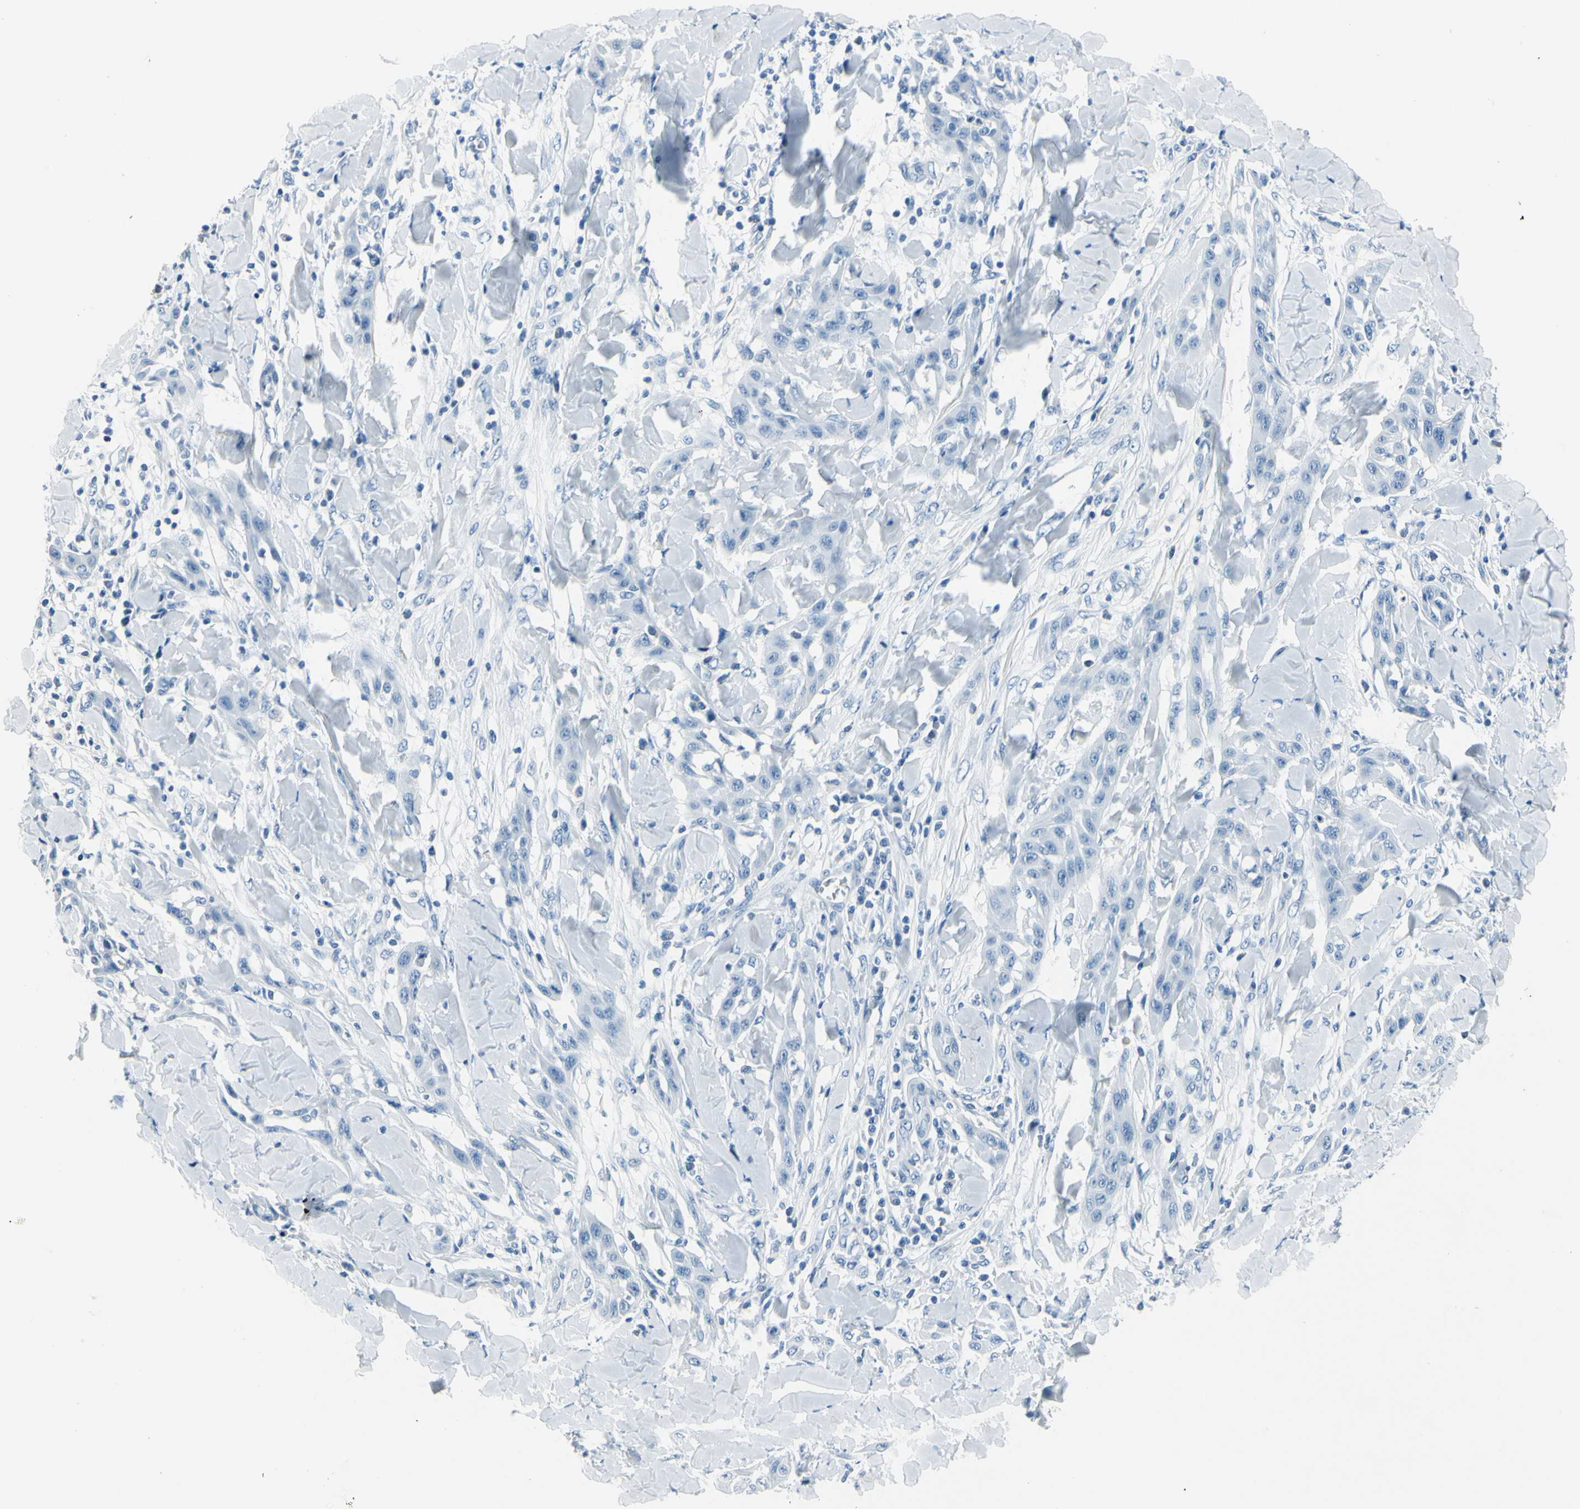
{"staining": {"intensity": "negative", "quantity": "none", "location": "none"}, "tissue": "skin cancer", "cell_type": "Tumor cells", "image_type": "cancer", "snomed": [{"axis": "morphology", "description": "Squamous cell carcinoma, NOS"}, {"axis": "topography", "description": "Skin"}], "caption": "IHC histopathology image of neoplastic tissue: skin squamous cell carcinoma stained with DAB (3,3'-diaminobenzidine) demonstrates no significant protein positivity in tumor cells.", "gene": "CDH15", "patient": {"sex": "male", "age": 24}}